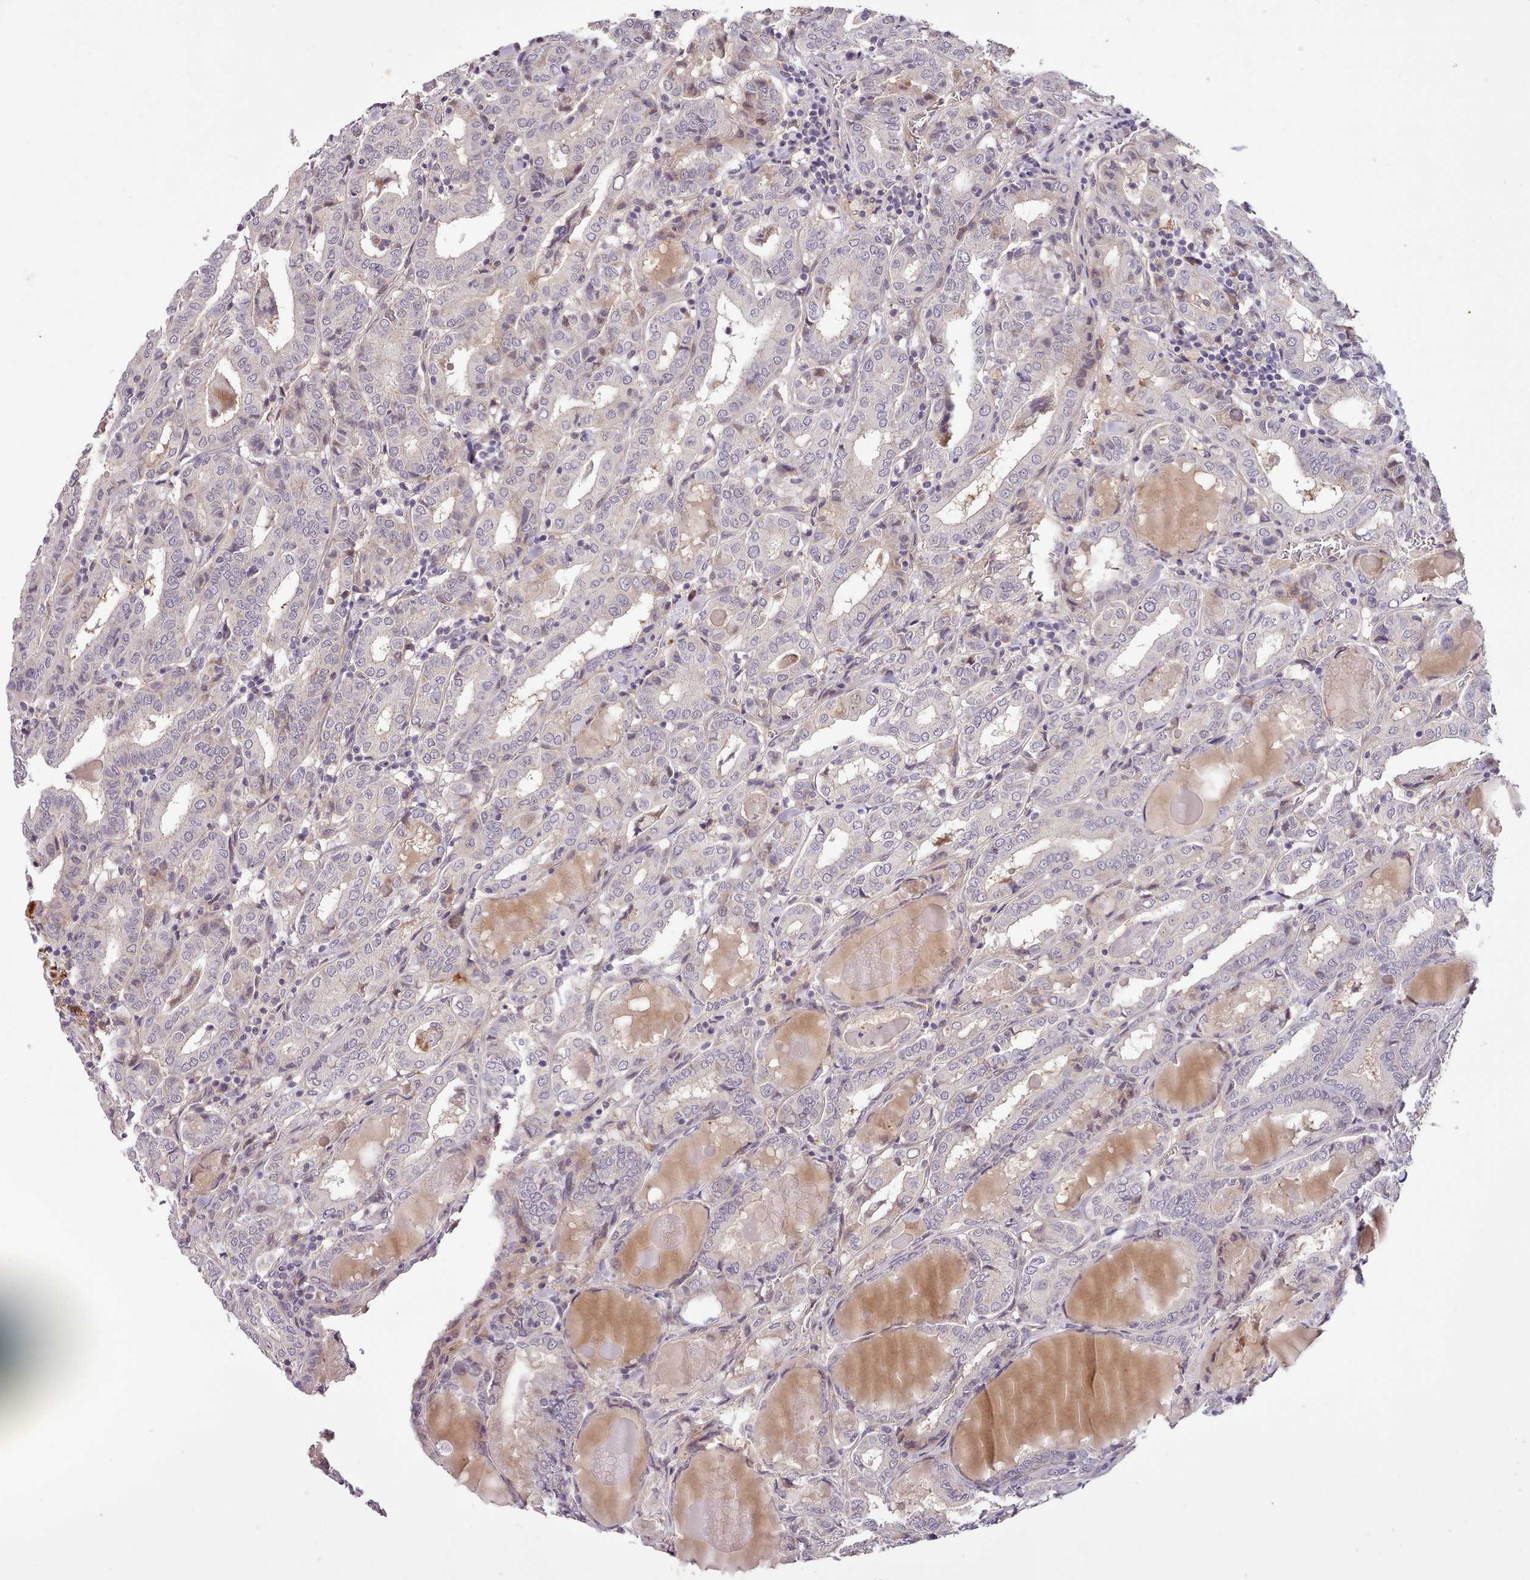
{"staining": {"intensity": "negative", "quantity": "none", "location": "none"}, "tissue": "thyroid cancer", "cell_type": "Tumor cells", "image_type": "cancer", "snomed": [{"axis": "morphology", "description": "Papillary adenocarcinoma, NOS"}, {"axis": "topography", "description": "Thyroid gland"}], "caption": "This is an immunohistochemistry photomicrograph of thyroid papillary adenocarcinoma. There is no staining in tumor cells.", "gene": "ZNF658", "patient": {"sex": "female", "age": 72}}